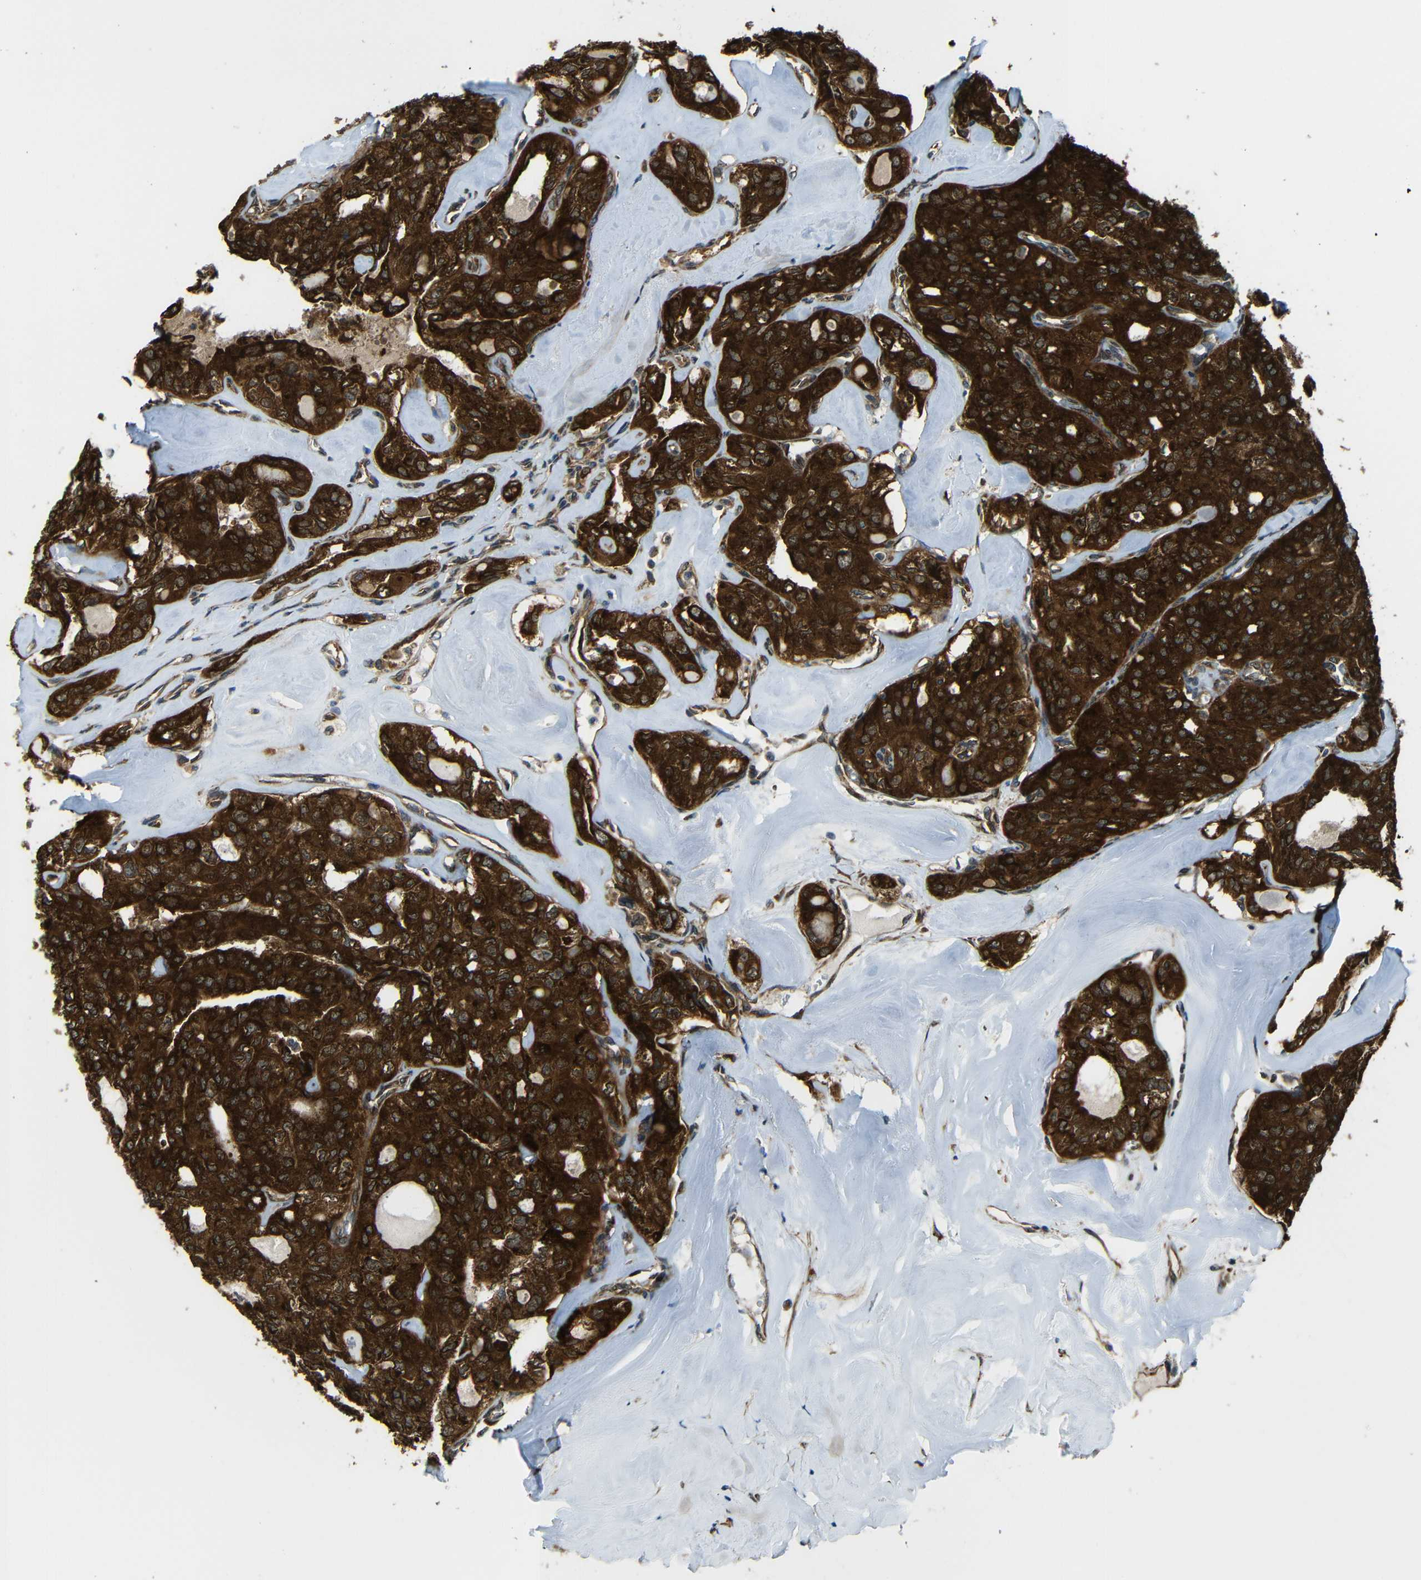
{"staining": {"intensity": "strong", "quantity": ">75%", "location": "cytoplasmic/membranous"}, "tissue": "thyroid cancer", "cell_type": "Tumor cells", "image_type": "cancer", "snomed": [{"axis": "morphology", "description": "Follicular adenoma carcinoma, NOS"}, {"axis": "topography", "description": "Thyroid gland"}], "caption": "Immunohistochemical staining of human thyroid cancer displays high levels of strong cytoplasmic/membranous expression in approximately >75% of tumor cells.", "gene": "VAPB", "patient": {"sex": "male", "age": 75}}